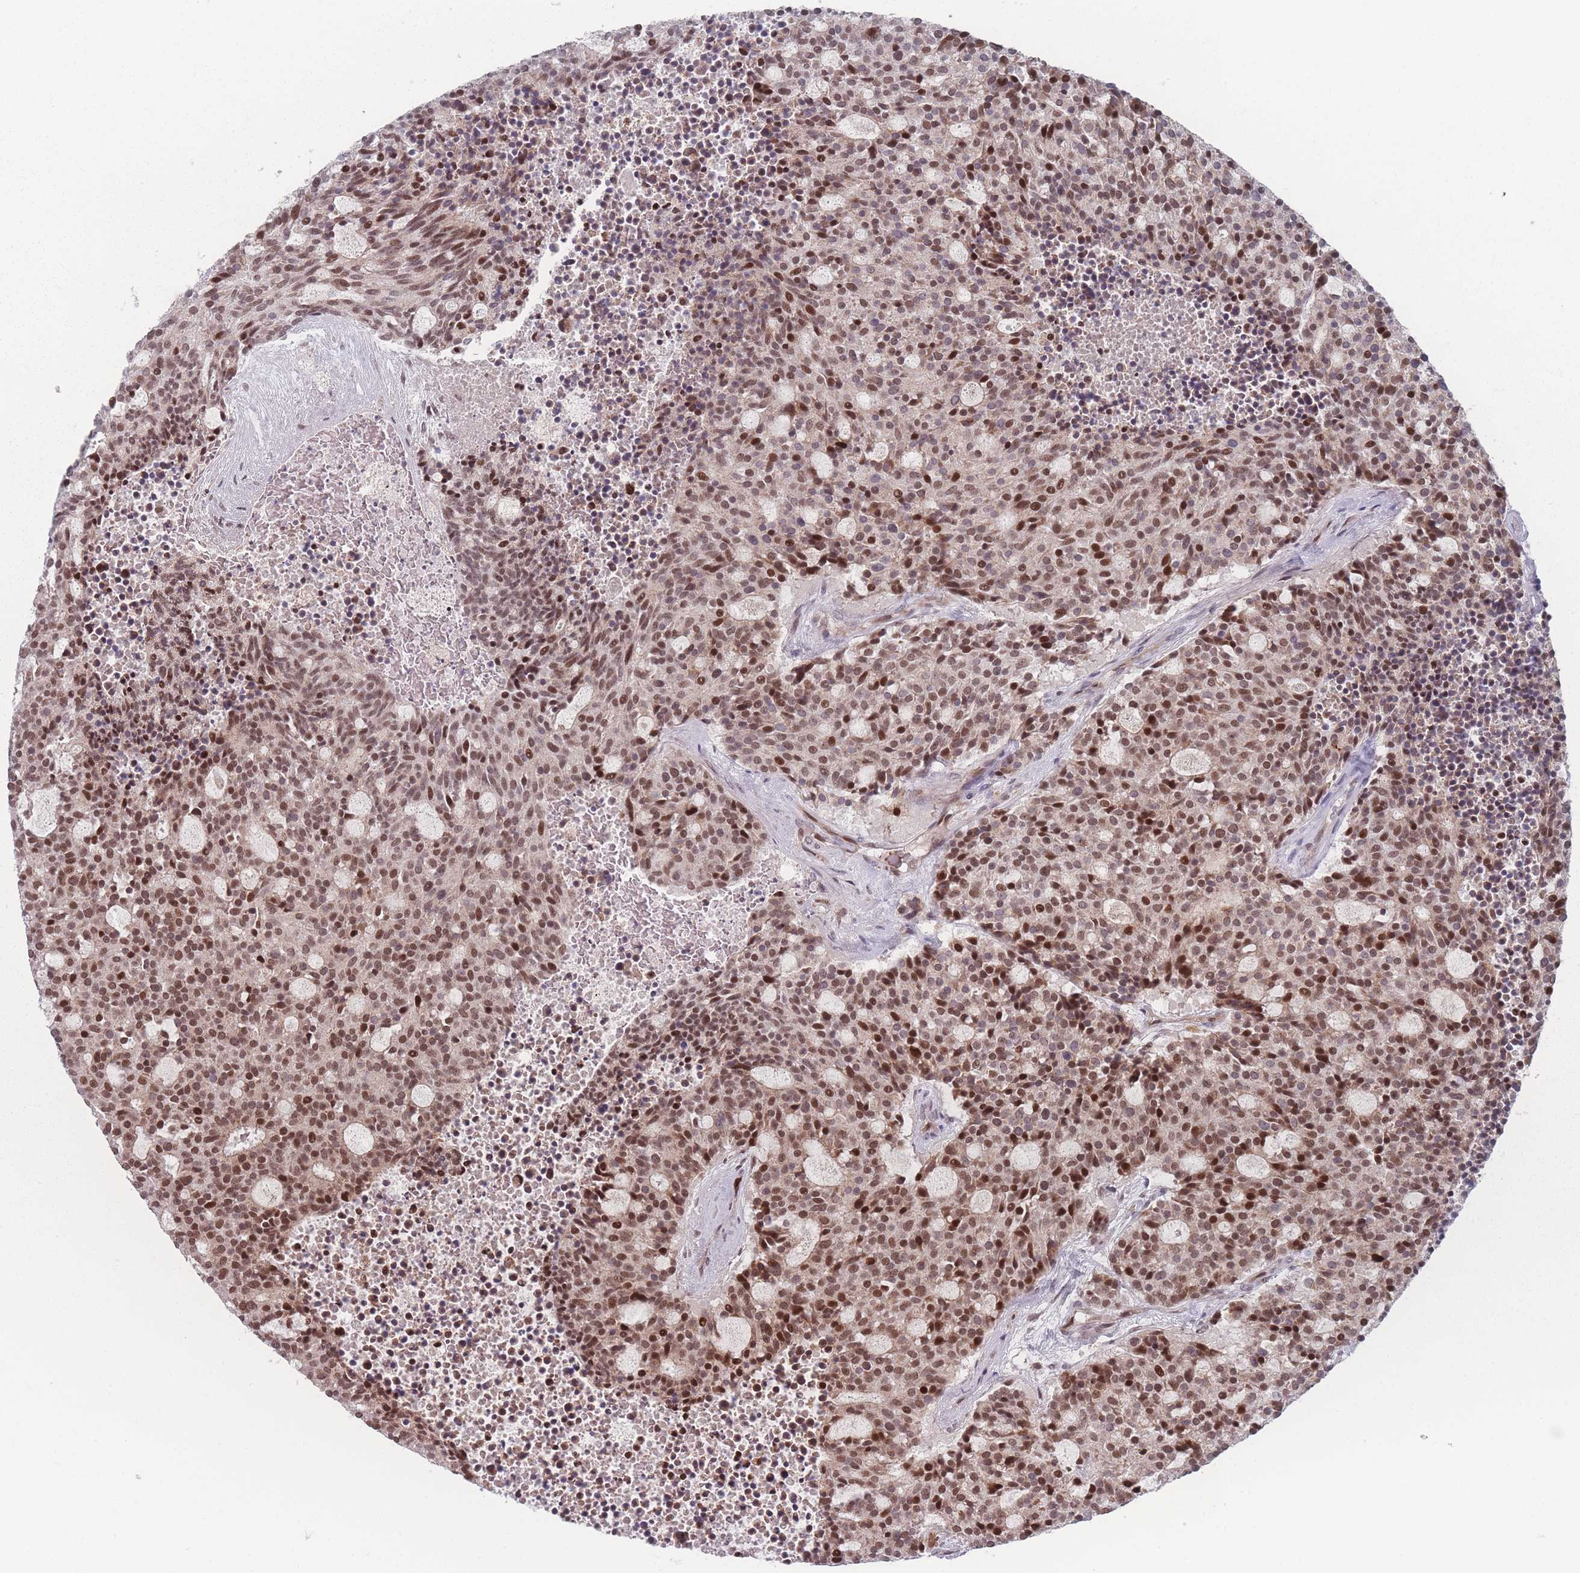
{"staining": {"intensity": "moderate", "quantity": ">75%", "location": "nuclear"}, "tissue": "carcinoid", "cell_type": "Tumor cells", "image_type": "cancer", "snomed": [{"axis": "morphology", "description": "Carcinoid, malignant, NOS"}, {"axis": "topography", "description": "Pancreas"}], "caption": "Immunohistochemistry (IHC) micrograph of carcinoid (malignant) stained for a protein (brown), which reveals medium levels of moderate nuclear expression in about >75% of tumor cells.", "gene": "WDR55", "patient": {"sex": "female", "age": 54}}